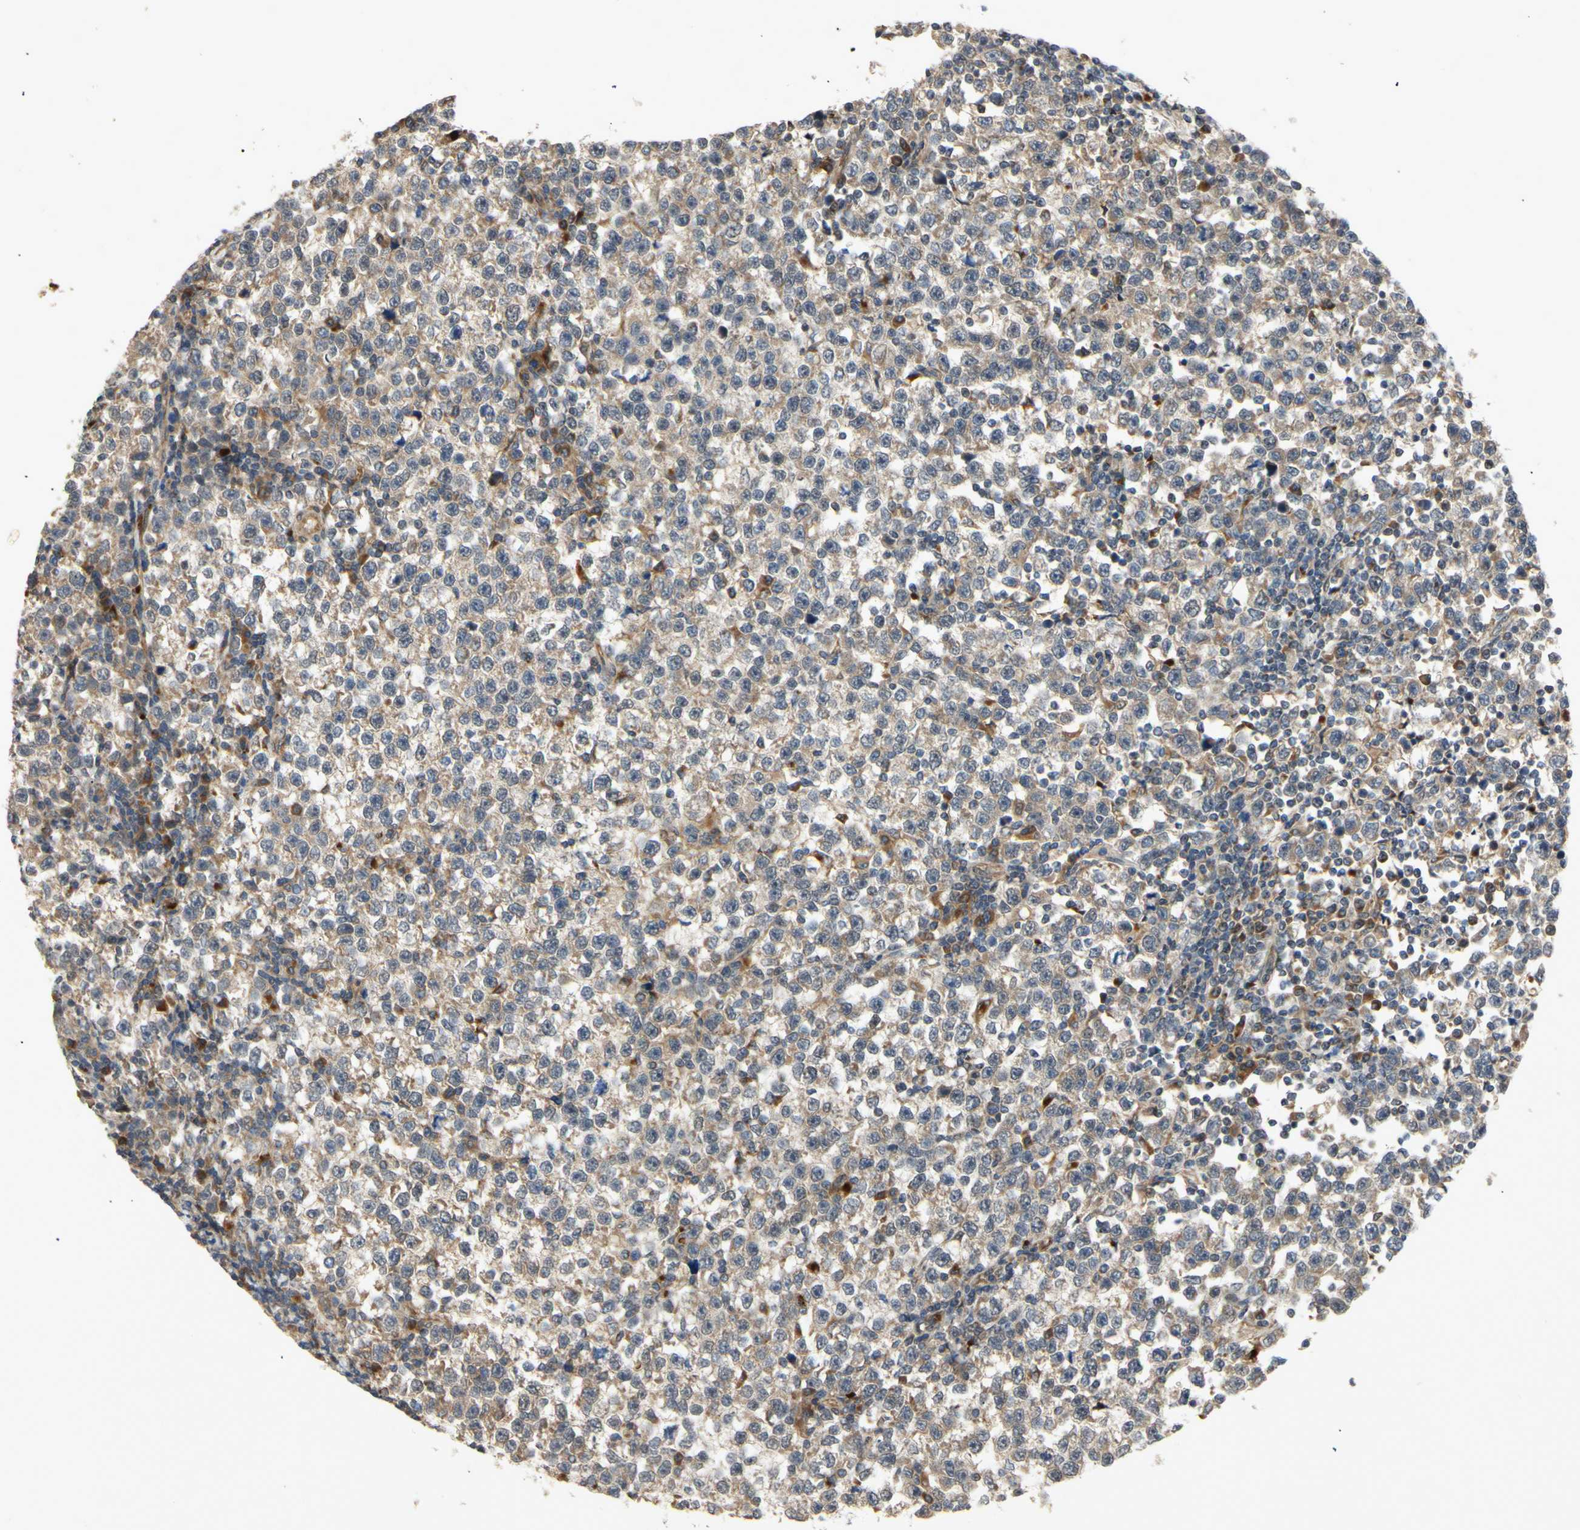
{"staining": {"intensity": "weak", "quantity": ">75%", "location": "cytoplasmic/membranous"}, "tissue": "testis cancer", "cell_type": "Tumor cells", "image_type": "cancer", "snomed": [{"axis": "morphology", "description": "Seminoma, NOS"}, {"axis": "topography", "description": "Testis"}], "caption": "Immunohistochemical staining of human seminoma (testis) reveals low levels of weak cytoplasmic/membranous staining in approximately >75% of tumor cells.", "gene": "PKN1", "patient": {"sex": "male", "age": 43}}